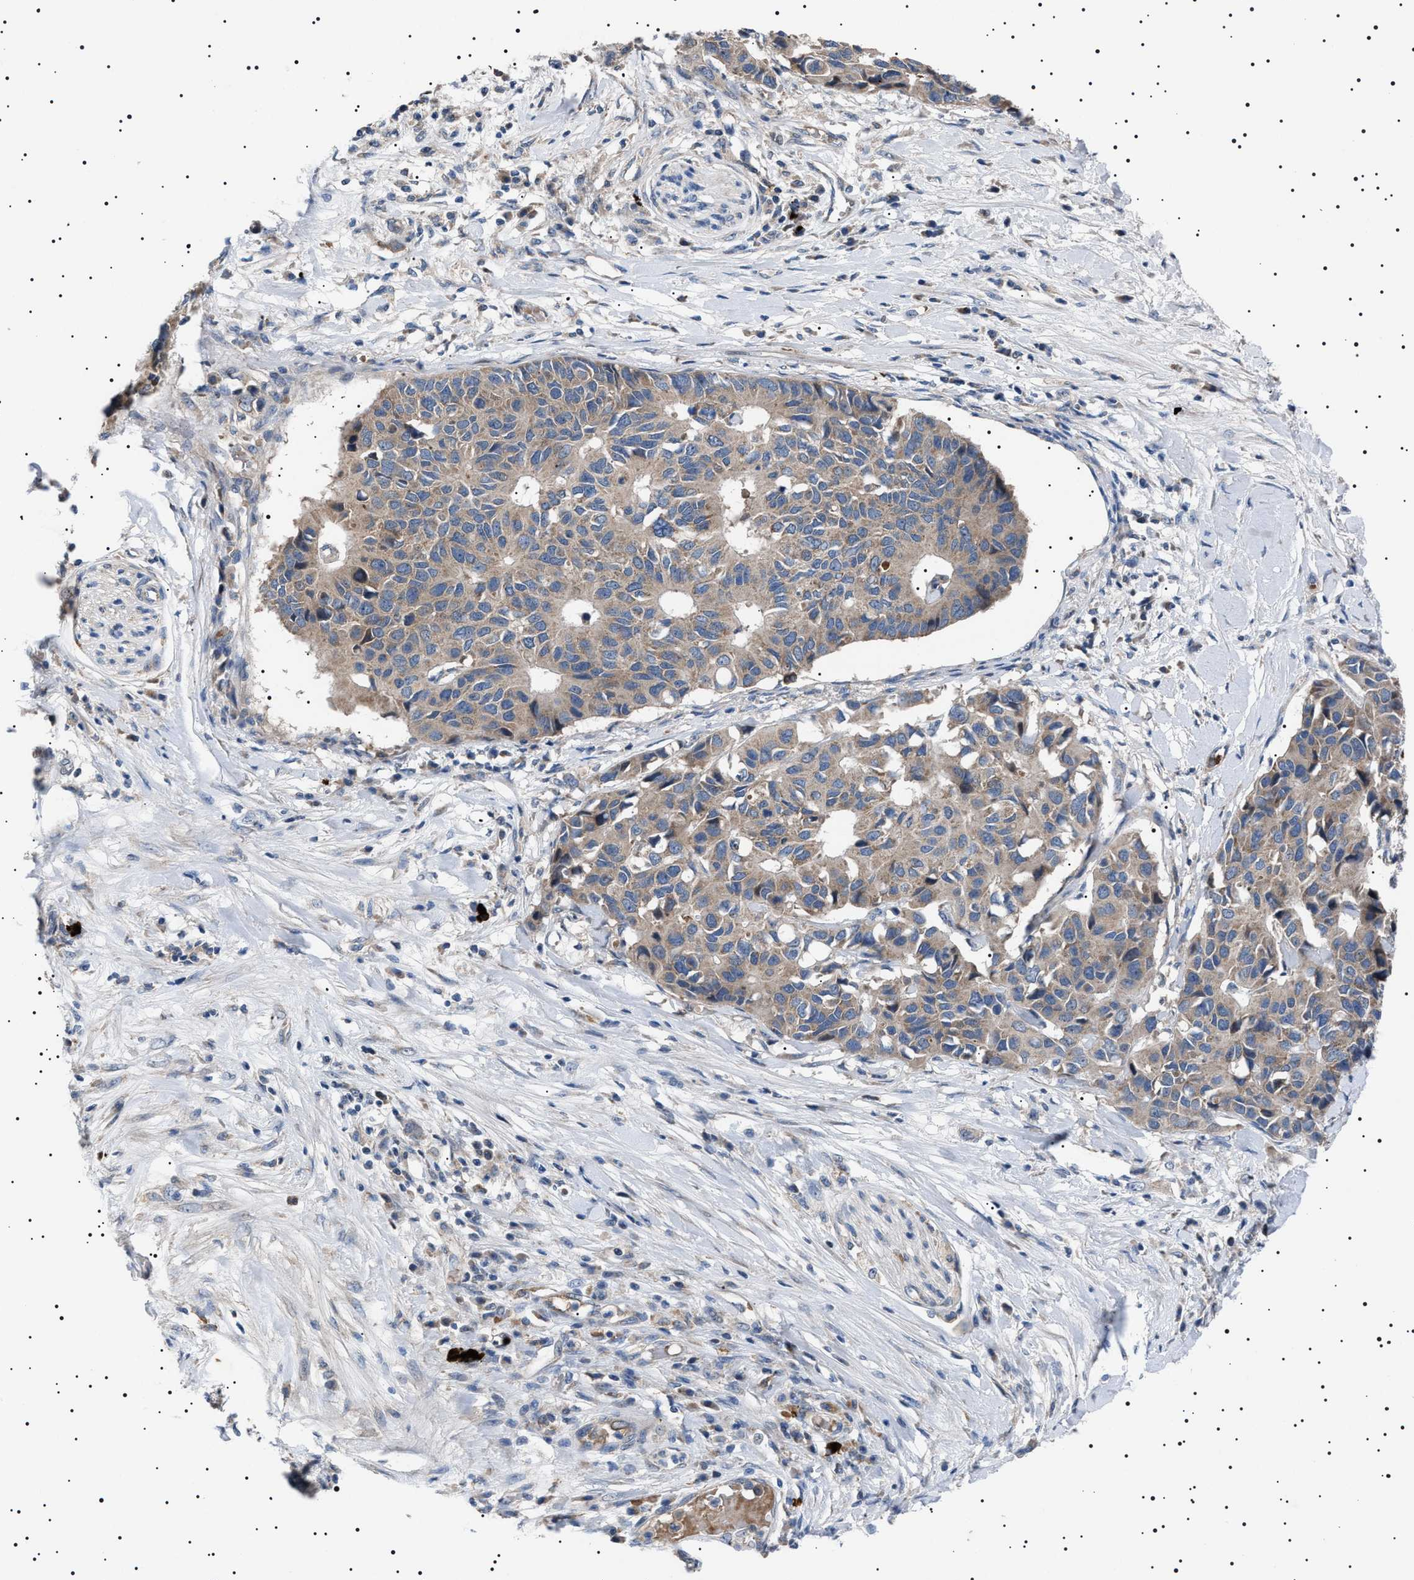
{"staining": {"intensity": "weak", "quantity": "<25%", "location": "cytoplasmic/membranous"}, "tissue": "pancreatic cancer", "cell_type": "Tumor cells", "image_type": "cancer", "snomed": [{"axis": "morphology", "description": "Adenocarcinoma, NOS"}, {"axis": "topography", "description": "Pancreas"}], "caption": "DAB (3,3'-diaminobenzidine) immunohistochemical staining of human adenocarcinoma (pancreatic) reveals no significant expression in tumor cells.", "gene": "PTRH1", "patient": {"sex": "female", "age": 56}}